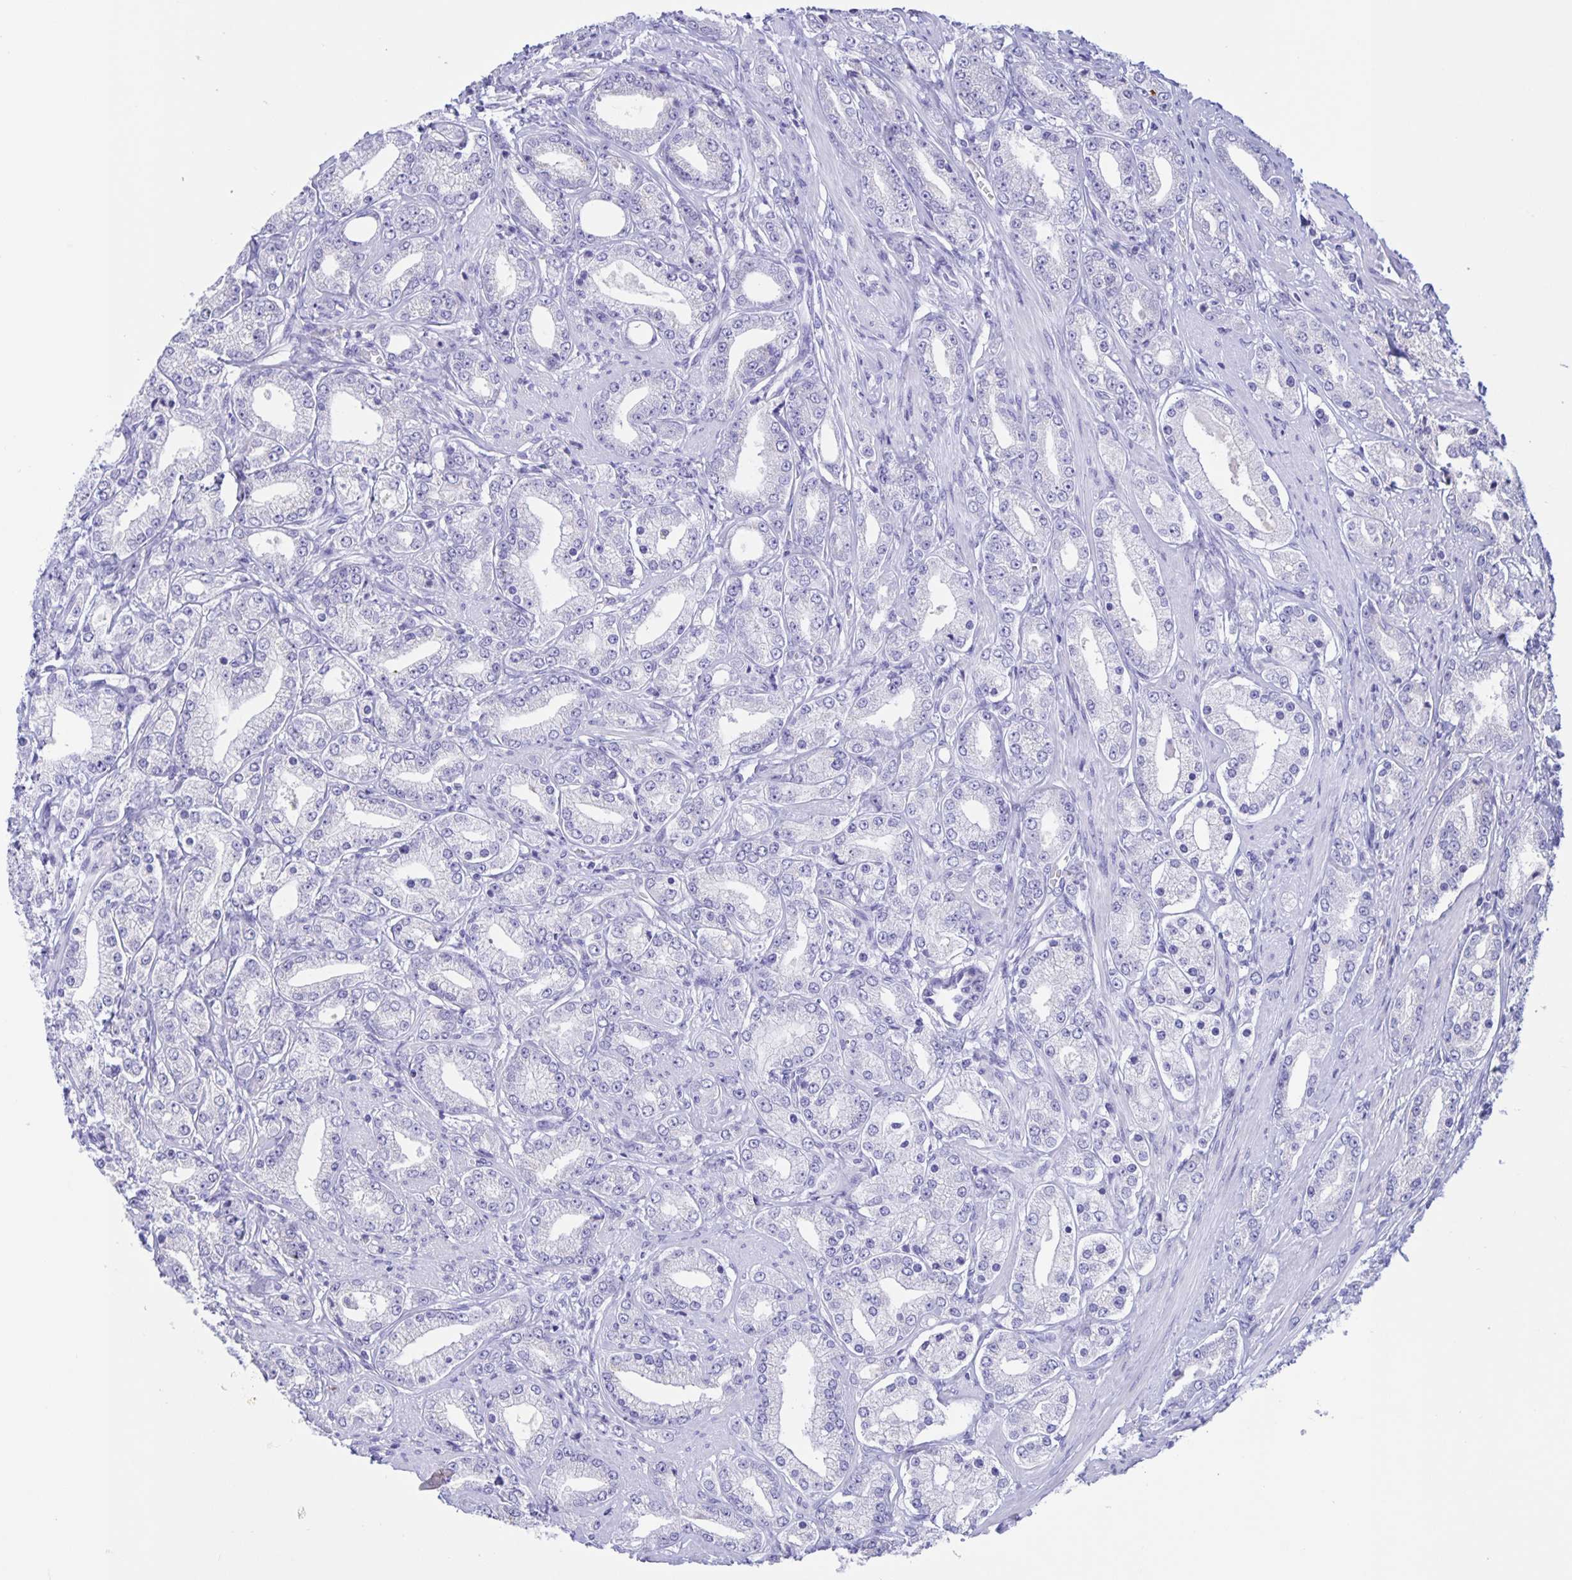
{"staining": {"intensity": "negative", "quantity": "none", "location": "none"}, "tissue": "prostate cancer", "cell_type": "Tumor cells", "image_type": "cancer", "snomed": [{"axis": "morphology", "description": "Adenocarcinoma, High grade"}, {"axis": "topography", "description": "Prostate"}], "caption": "The immunohistochemistry (IHC) photomicrograph has no significant staining in tumor cells of prostate cancer tissue.", "gene": "DMBT1", "patient": {"sex": "male", "age": 67}}